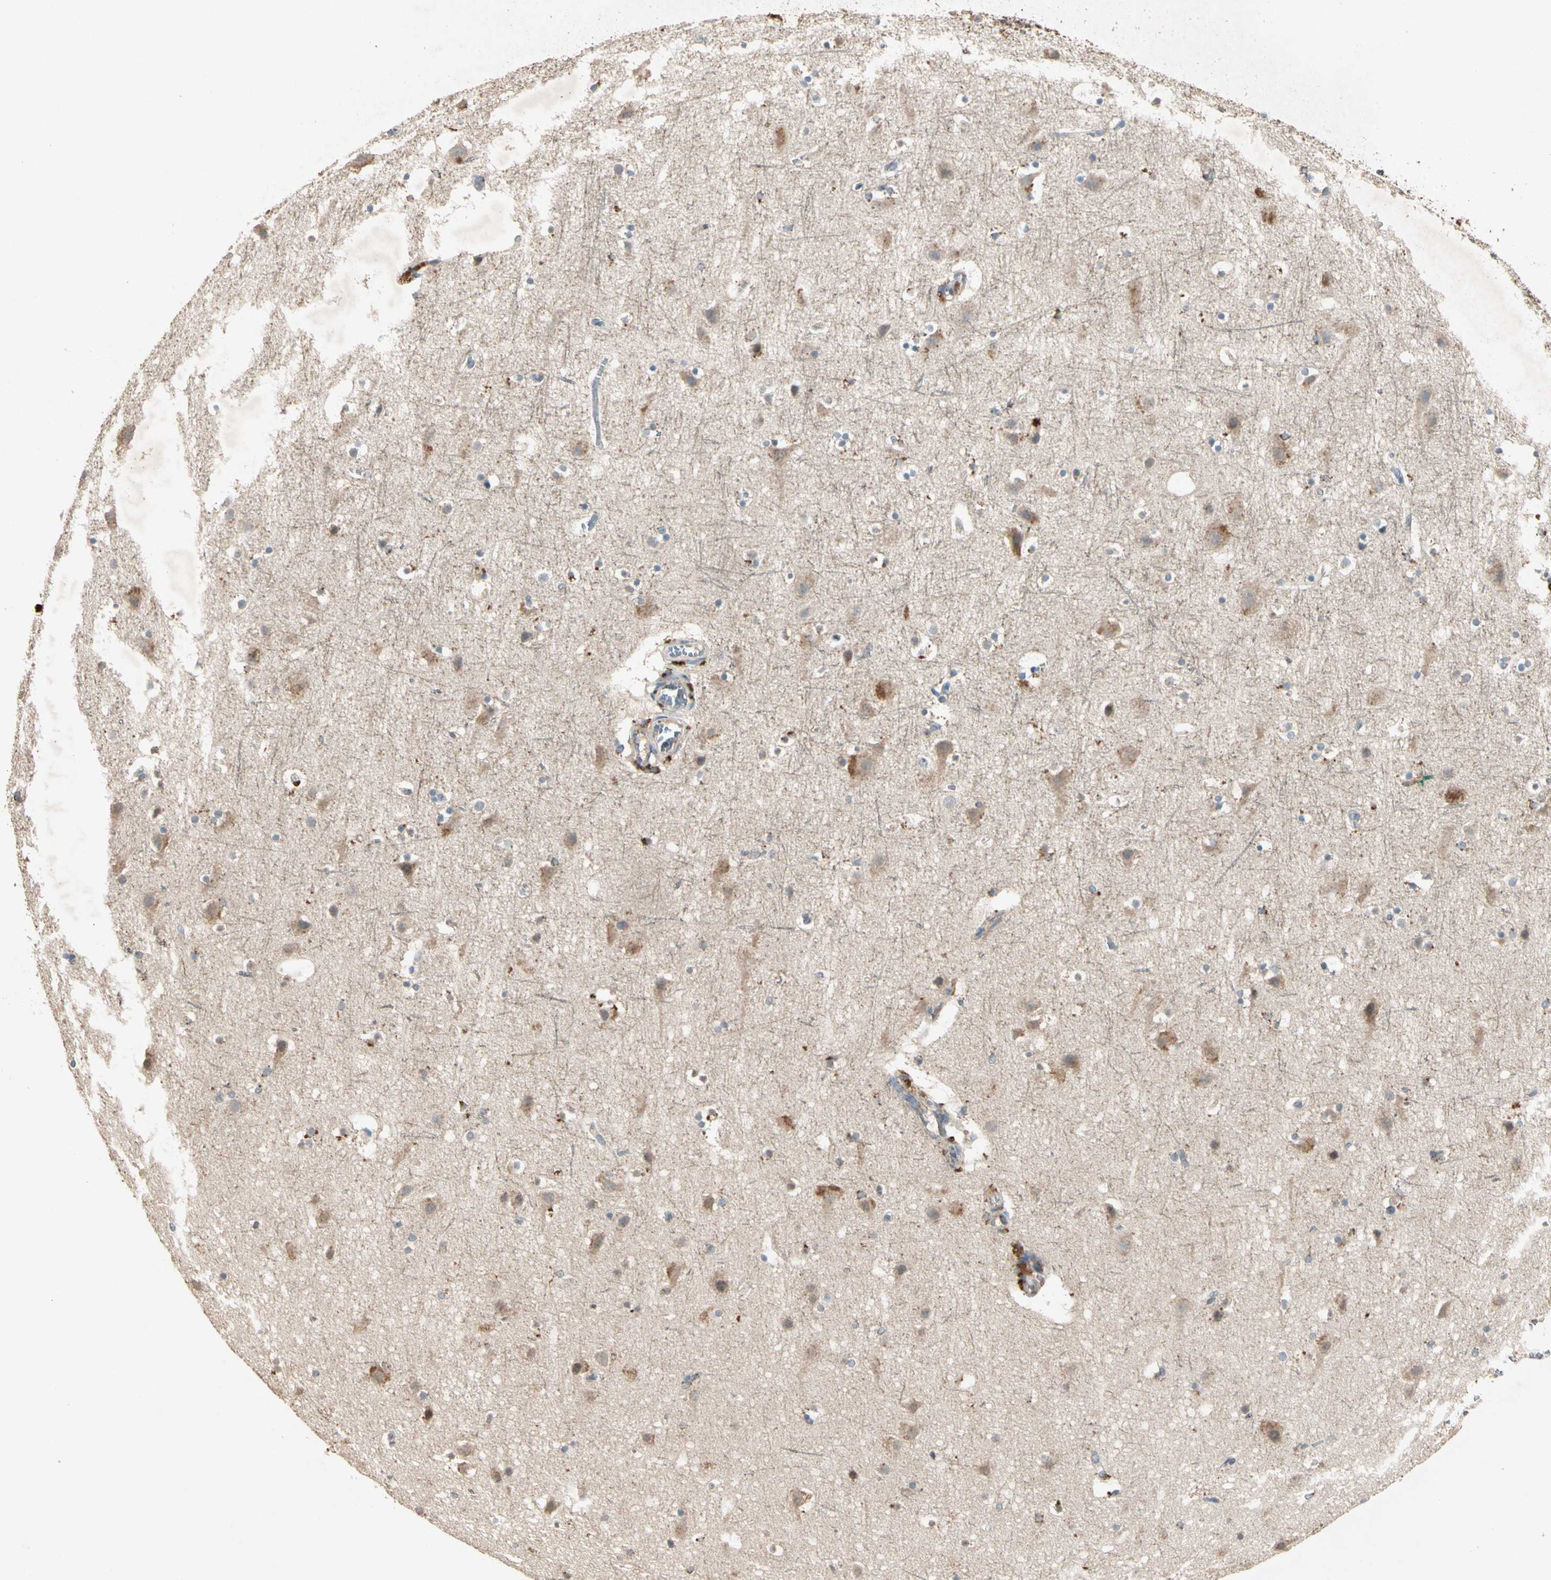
{"staining": {"intensity": "negative", "quantity": "none", "location": "none"}, "tissue": "cerebral cortex", "cell_type": "Endothelial cells", "image_type": "normal", "snomed": [{"axis": "morphology", "description": "Normal tissue, NOS"}, {"axis": "topography", "description": "Cerebral cortex"}], "caption": "Immunohistochemical staining of unremarkable human cerebral cortex reveals no significant staining in endothelial cells.", "gene": "GPLD1", "patient": {"sex": "male", "age": 45}}